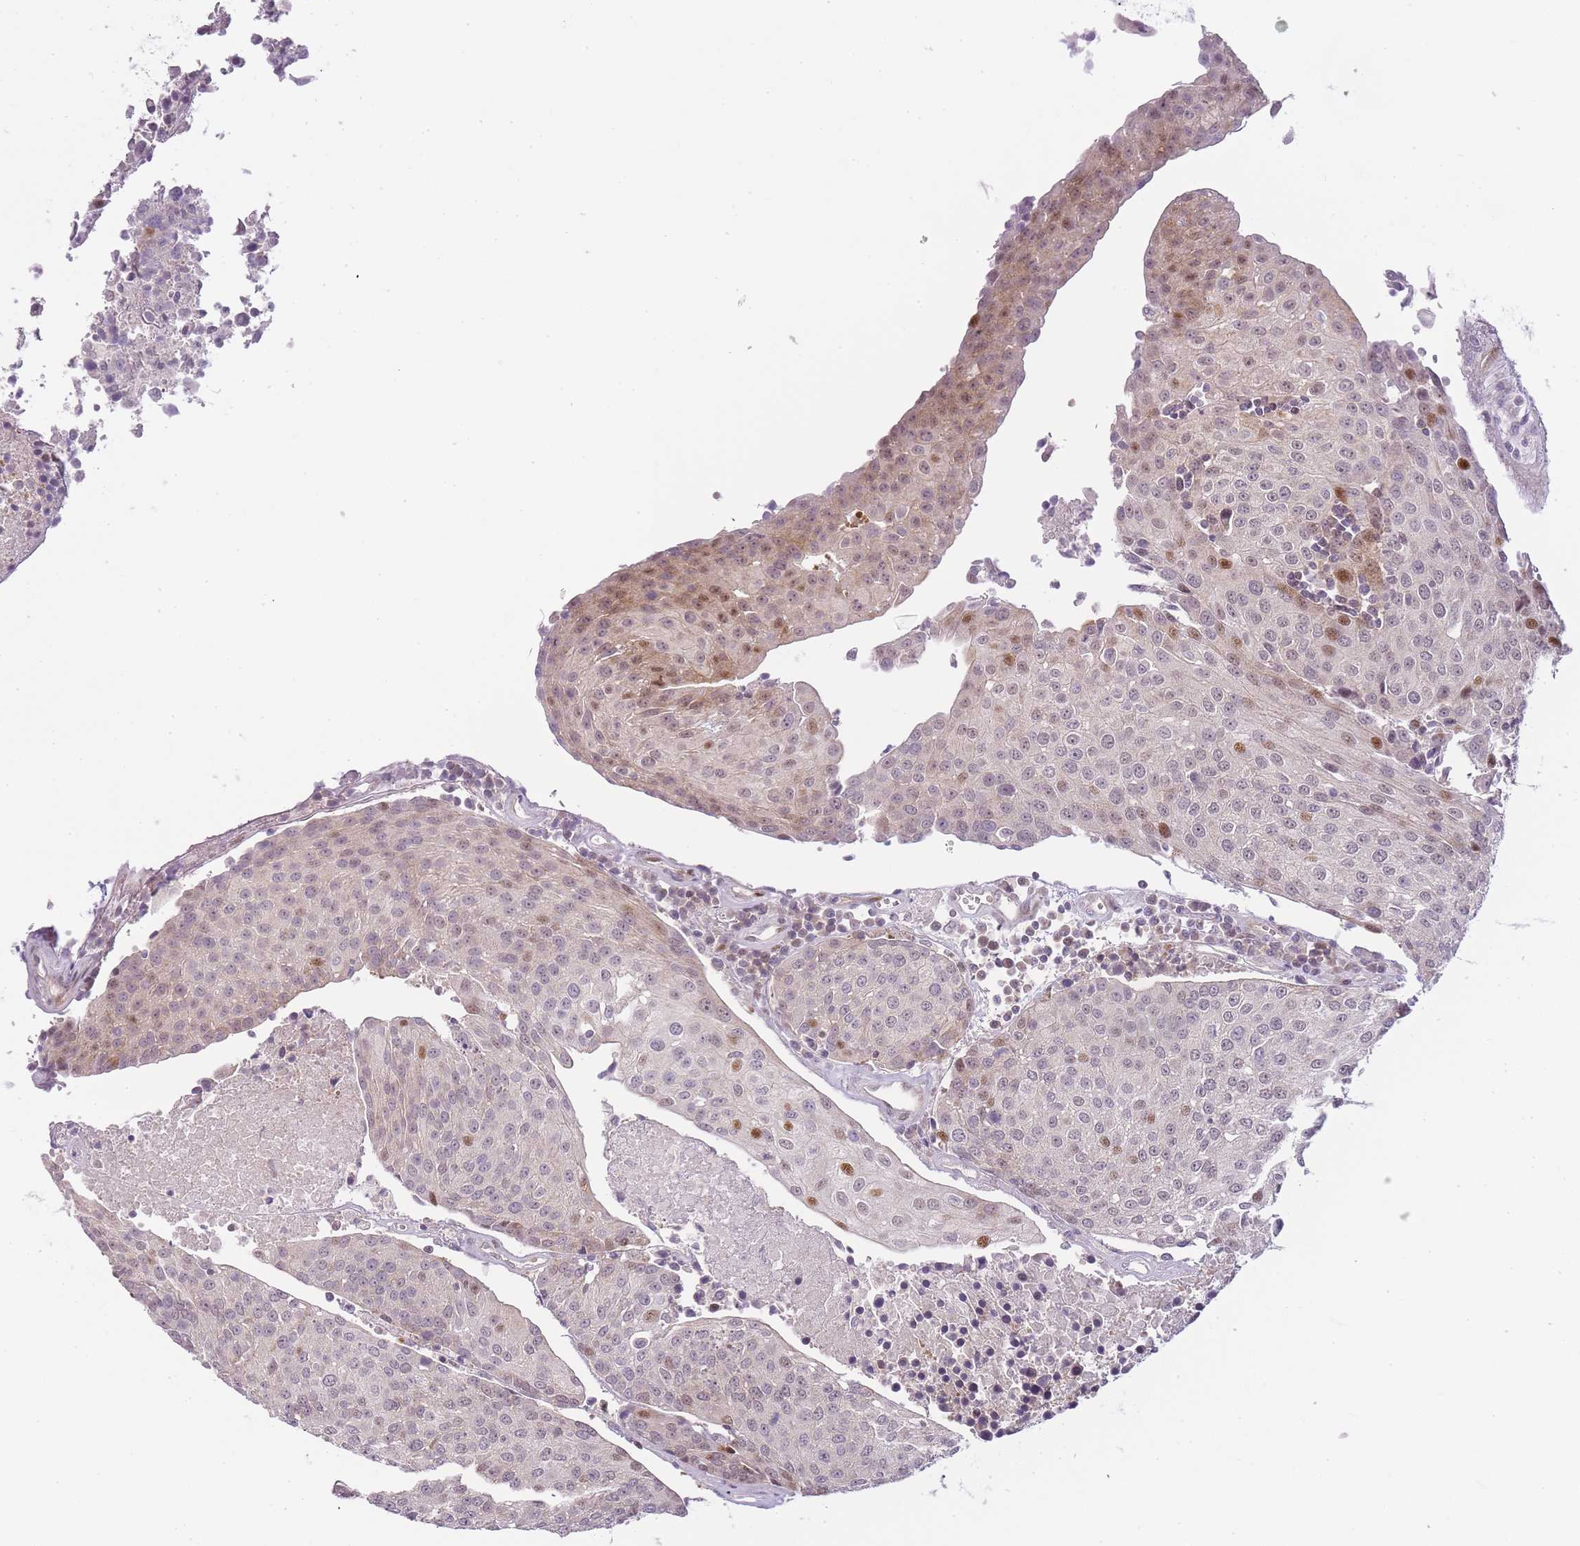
{"staining": {"intensity": "moderate", "quantity": "25%-75%", "location": "nuclear"}, "tissue": "urothelial cancer", "cell_type": "Tumor cells", "image_type": "cancer", "snomed": [{"axis": "morphology", "description": "Urothelial carcinoma, High grade"}, {"axis": "topography", "description": "Urinary bladder"}], "caption": "High-grade urothelial carcinoma was stained to show a protein in brown. There is medium levels of moderate nuclear expression in about 25%-75% of tumor cells. Nuclei are stained in blue.", "gene": "OGG1", "patient": {"sex": "female", "age": 85}}